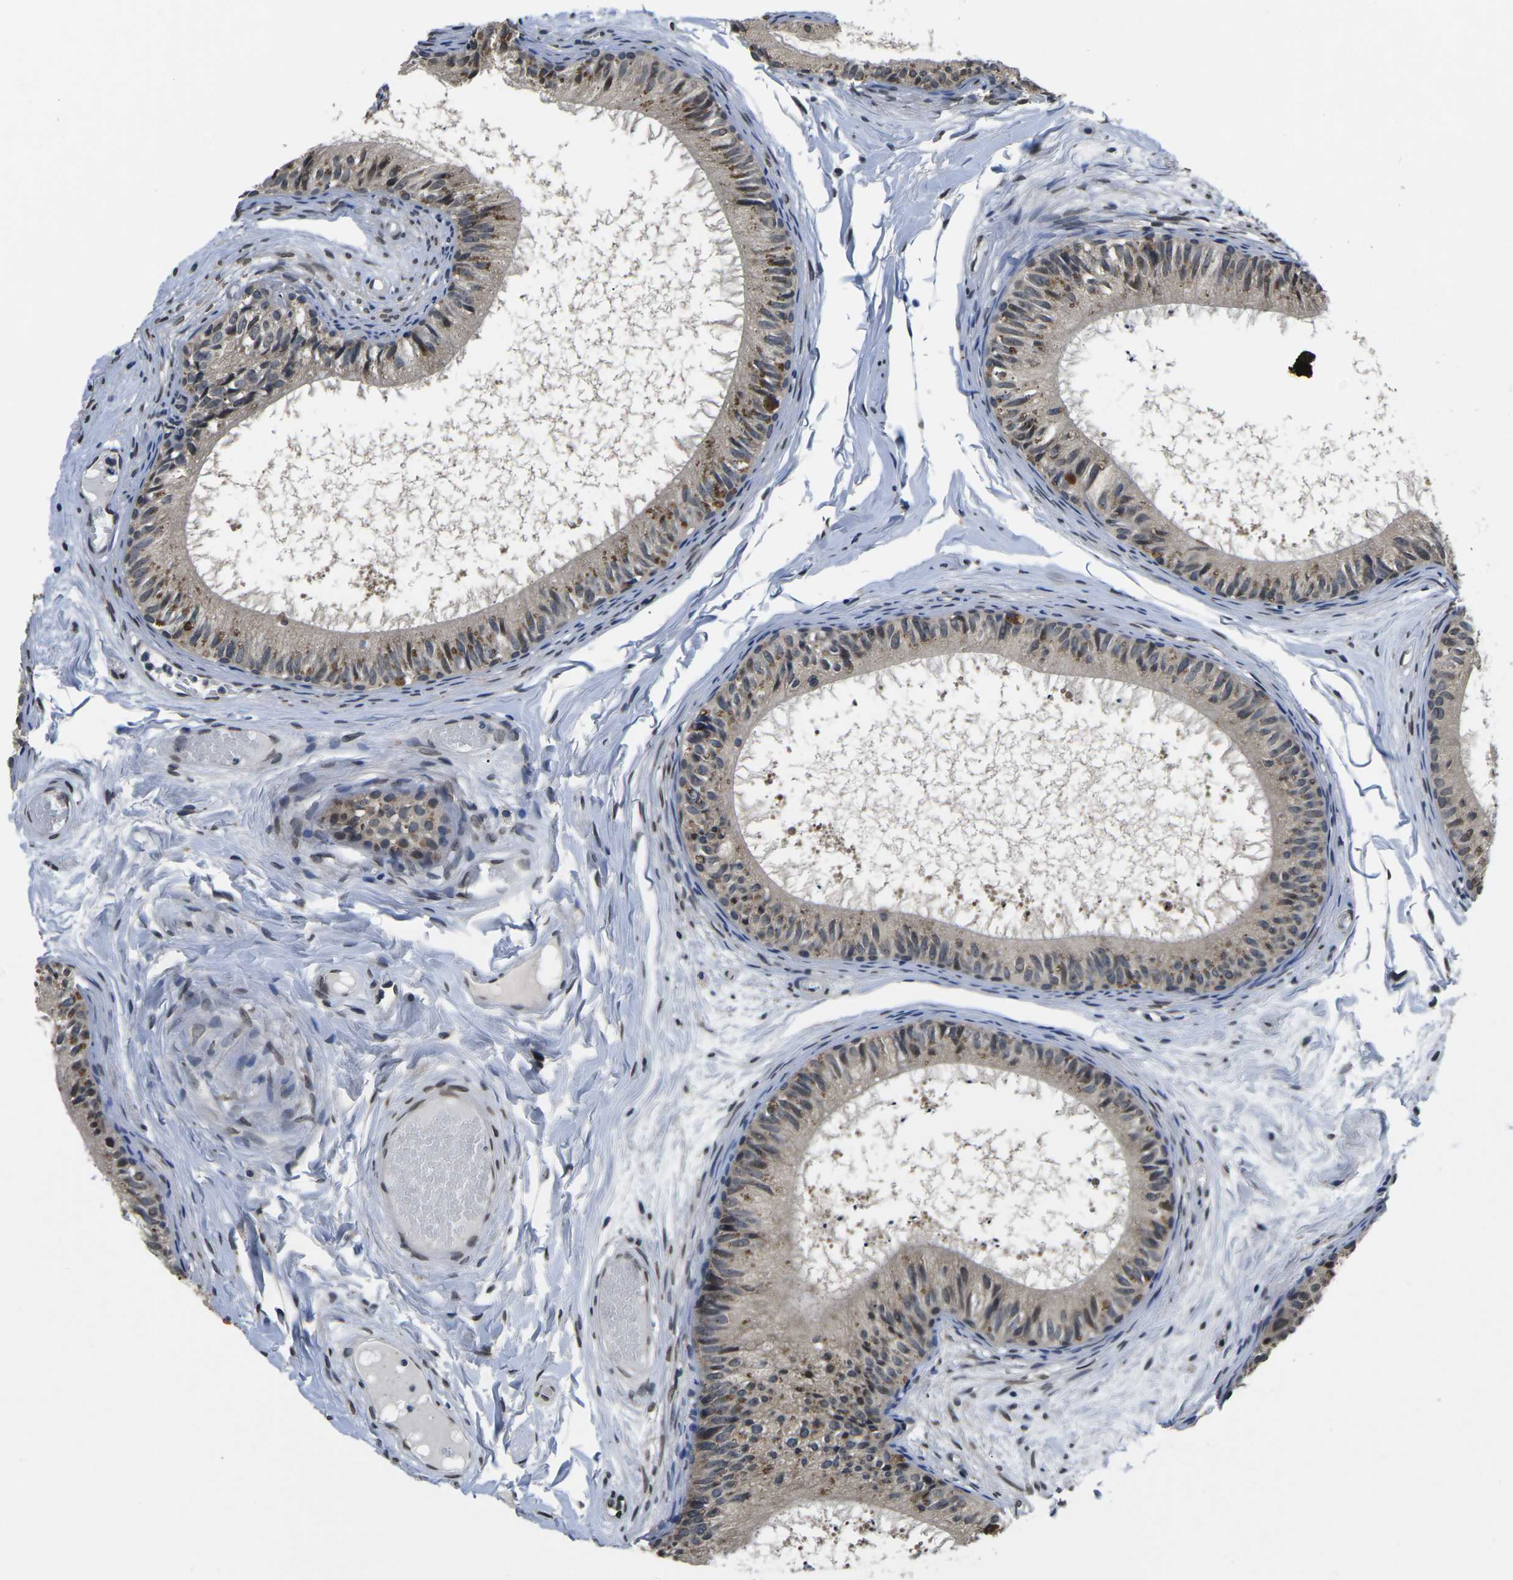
{"staining": {"intensity": "moderate", "quantity": "25%-75%", "location": "cytoplasmic/membranous,nuclear"}, "tissue": "epididymis", "cell_type": "Glandular cells", "image_type": "normal", "snomed": [{"axis": "morphology", "description": "Normal tissue, NOS"}, {"axis": "topography", "description": "Epididymis"}], "caption": "Immunohistochemistry (IHC) of benign human epididymis shows medium levels of moderate cytoplasmic/membranous,nuclear staining in about 25%-75% of glandular cells.", "gene": "SNX10", "patient": {"sex": "male", "age": 46}}